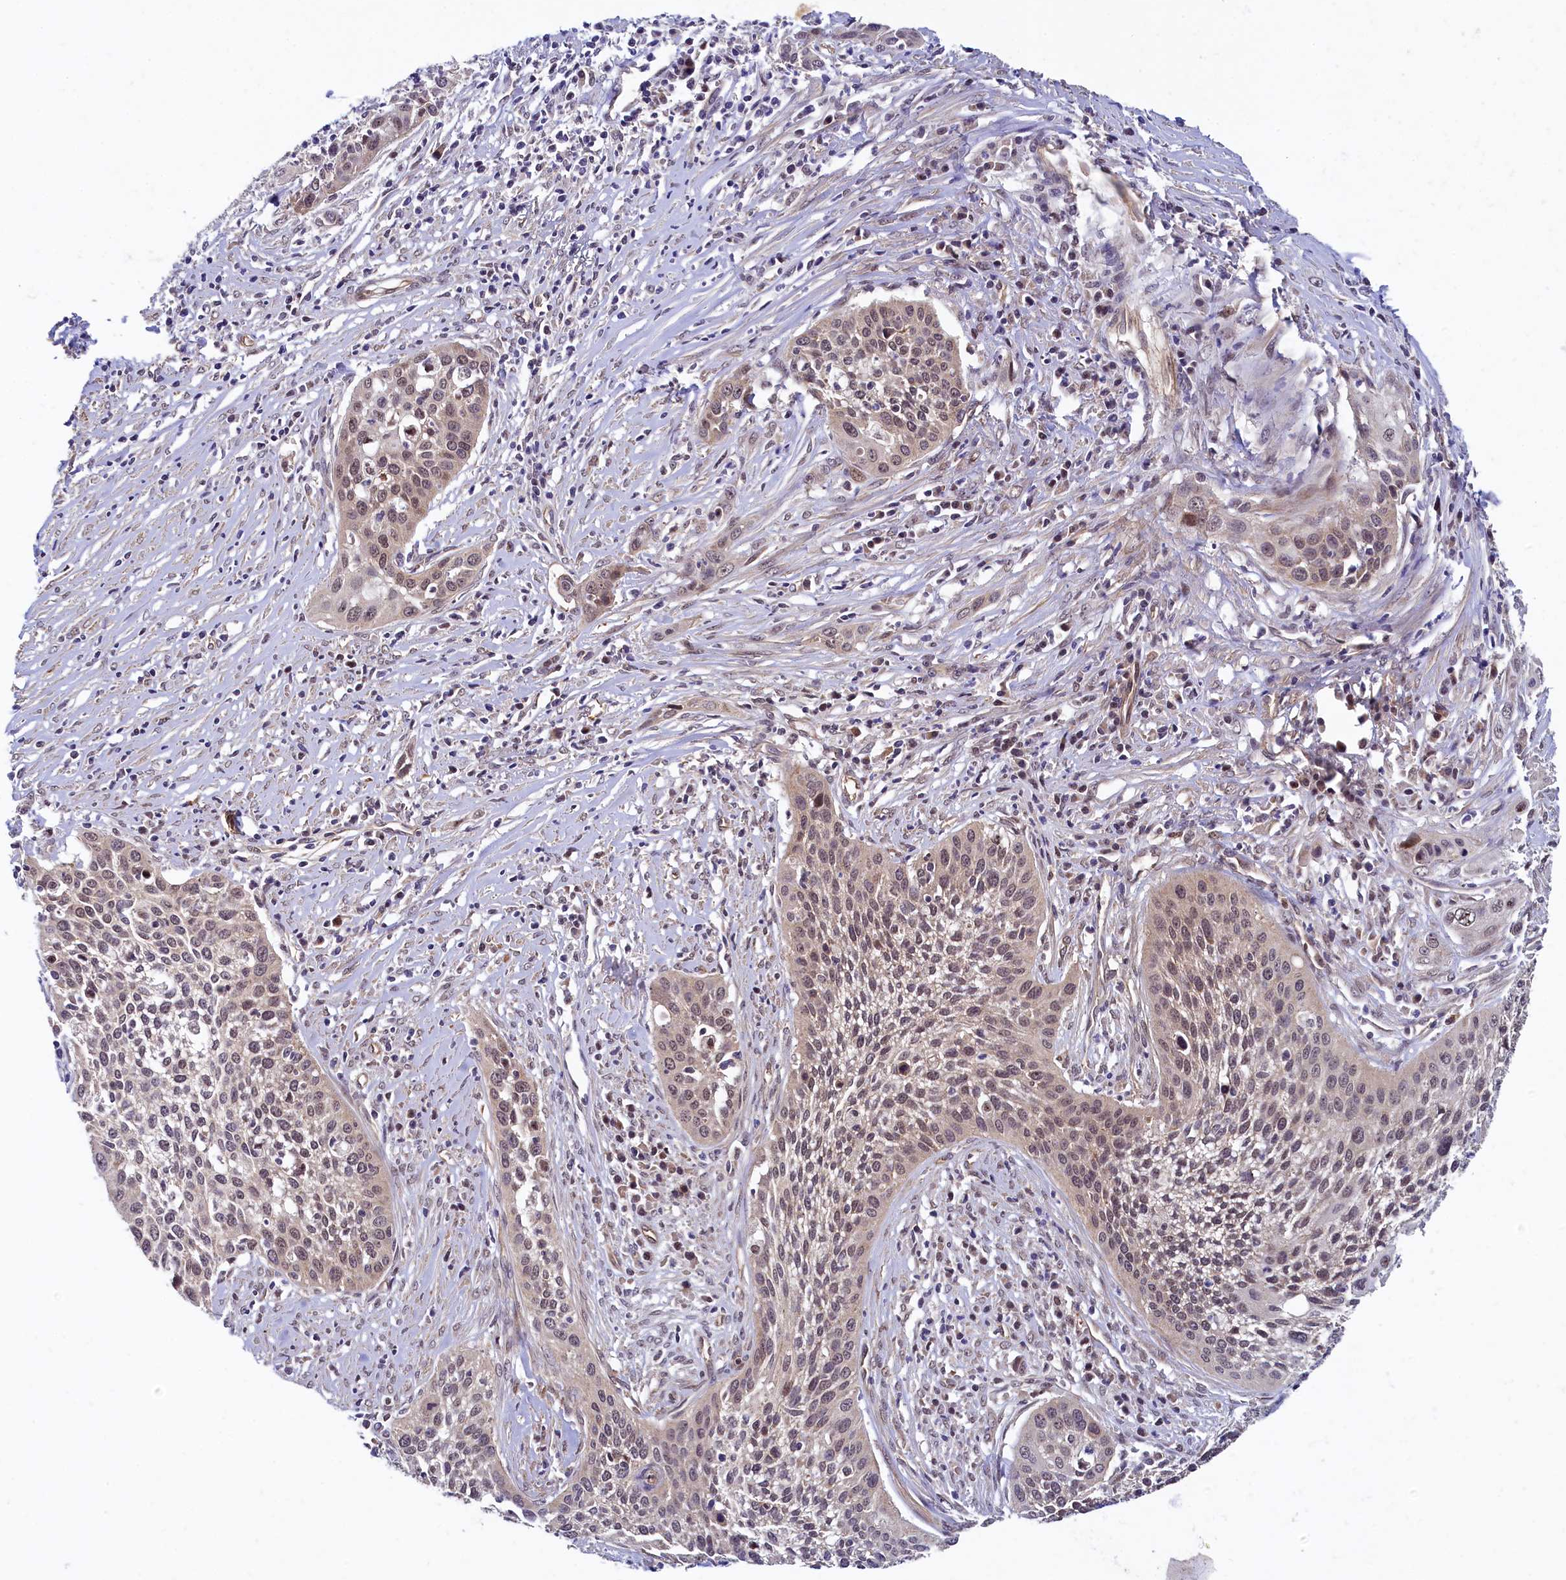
{"staining": {"intensity": "weak", "quantity": ">75%", "location": "nuclear"}, "tissue": "cervical cancer", "cell_type": "Tumor cells", "image_type": "cancer", "snomed": [{"axis": "morphology", "description": "Squamous cell carcinoma, NOS"}, {"axis": "topography", "description": "Cervix"}], "caption": "High-magnification brightfield microscopy of cervical squamous cell carcinoma stained with DAB (3,3'-diaminobenzidine) (brown) and counterstained with hematoxylin (blue). tumor cells exhibit weak nuclear expression is appreciated in about>75% of cells. The staining is performed using DAB brown chromogen to label protein expression. The nuclei are counter-stained blue using hematoxylin.", "gene": "ARL14EP", "patient": {"sex": "female", "age": 34}}